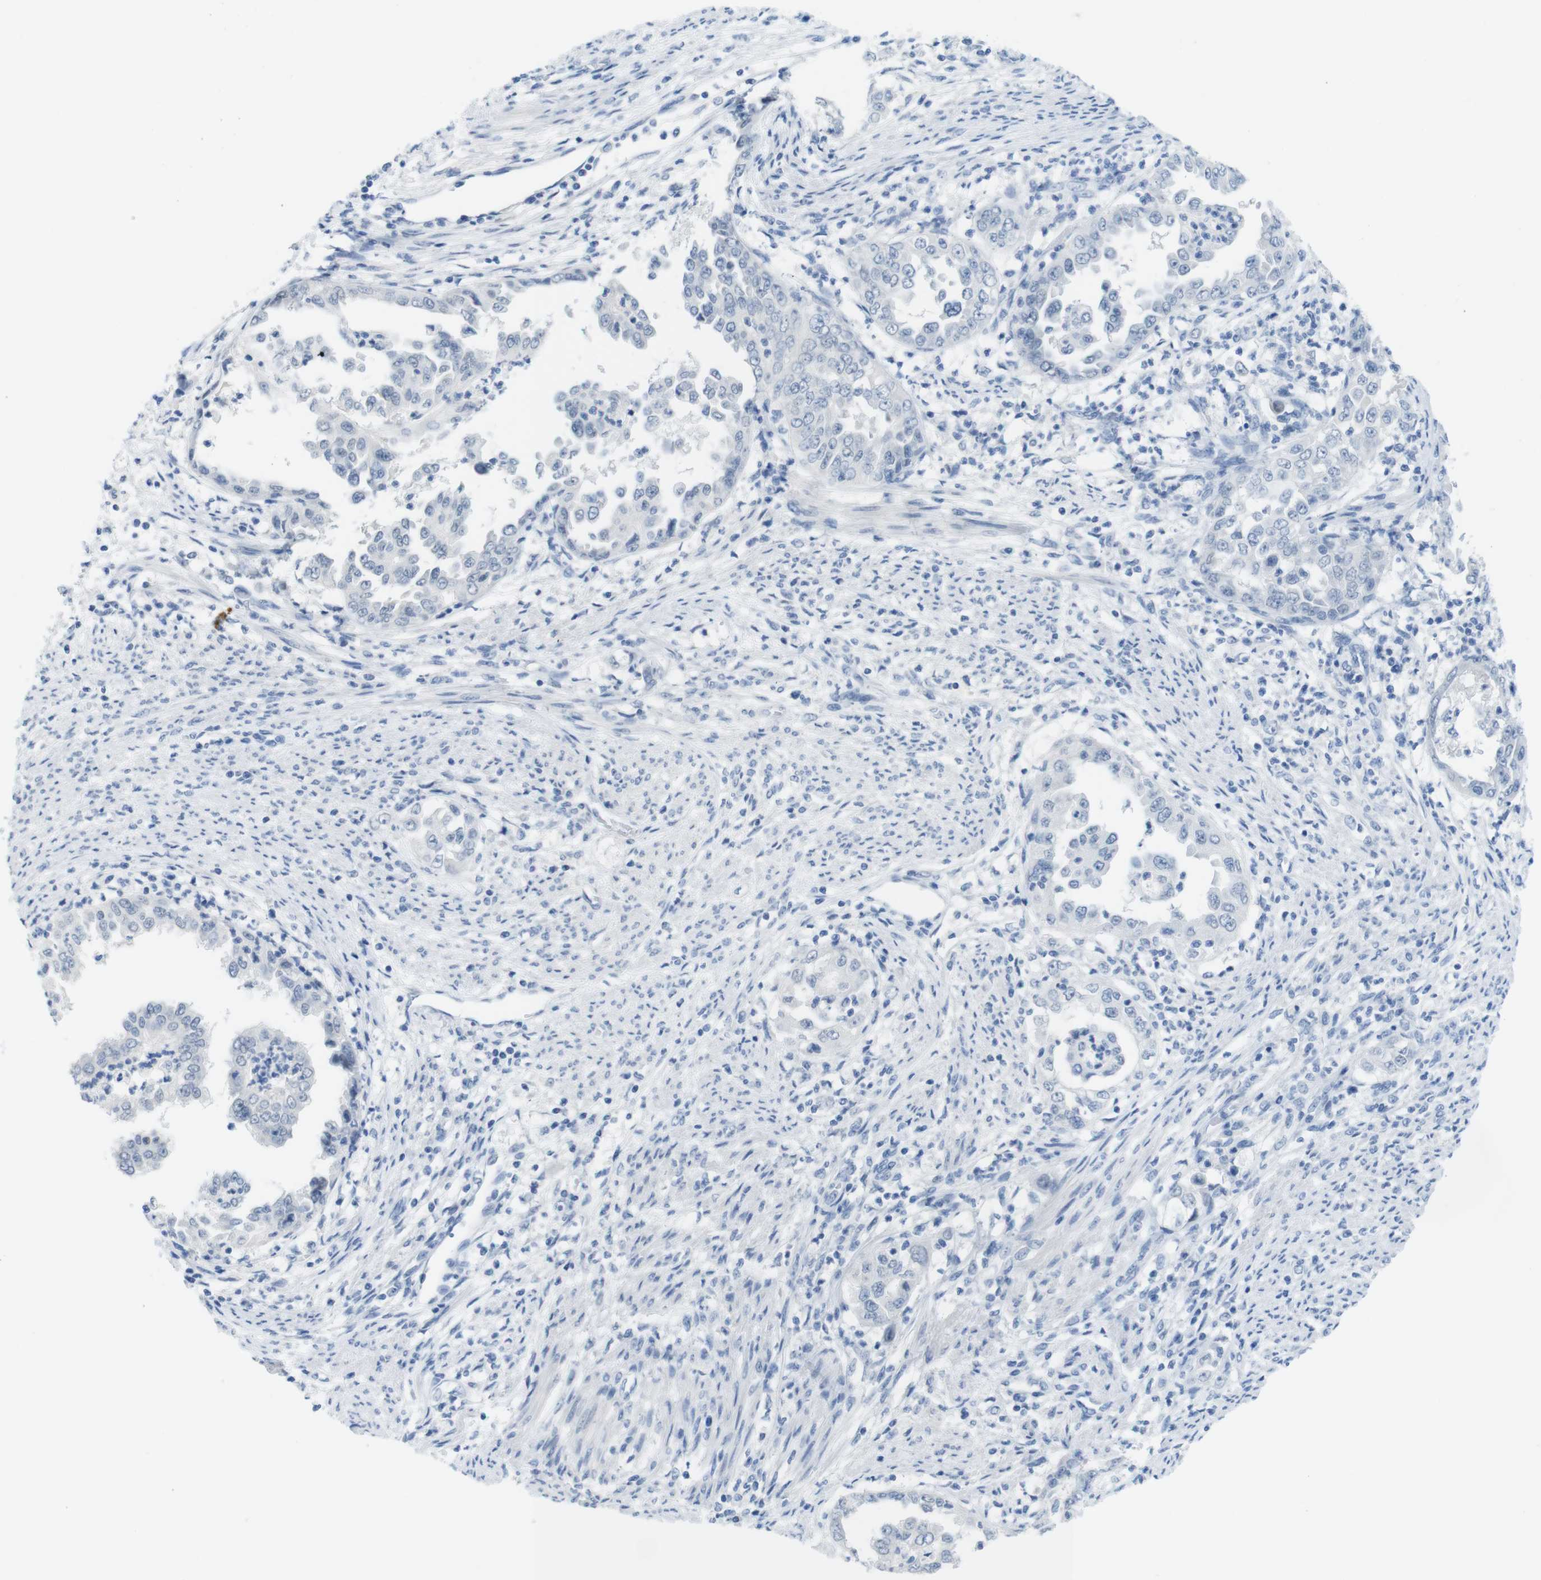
{"staining": {"intensity": "negative", "quantity": "none", "location": "none"}, "tissue": "endometrial cancer", "cell_type": "Tumor cells", "image_type": "cancer", "snomed": [{"axis": "morphology", "description": "Adenocarcinoma, NOS"}, {"axis": "topography", "description": "Endometrium"}], "caption": "Micrograph shows no significant protein staining in tumor cells of endometrial cancer (adenocarcinoma). (DAB immunohistochemistry, high magnification).", "gene": "OPN1SW", "patient": {"sex": "female", "age": 85}}